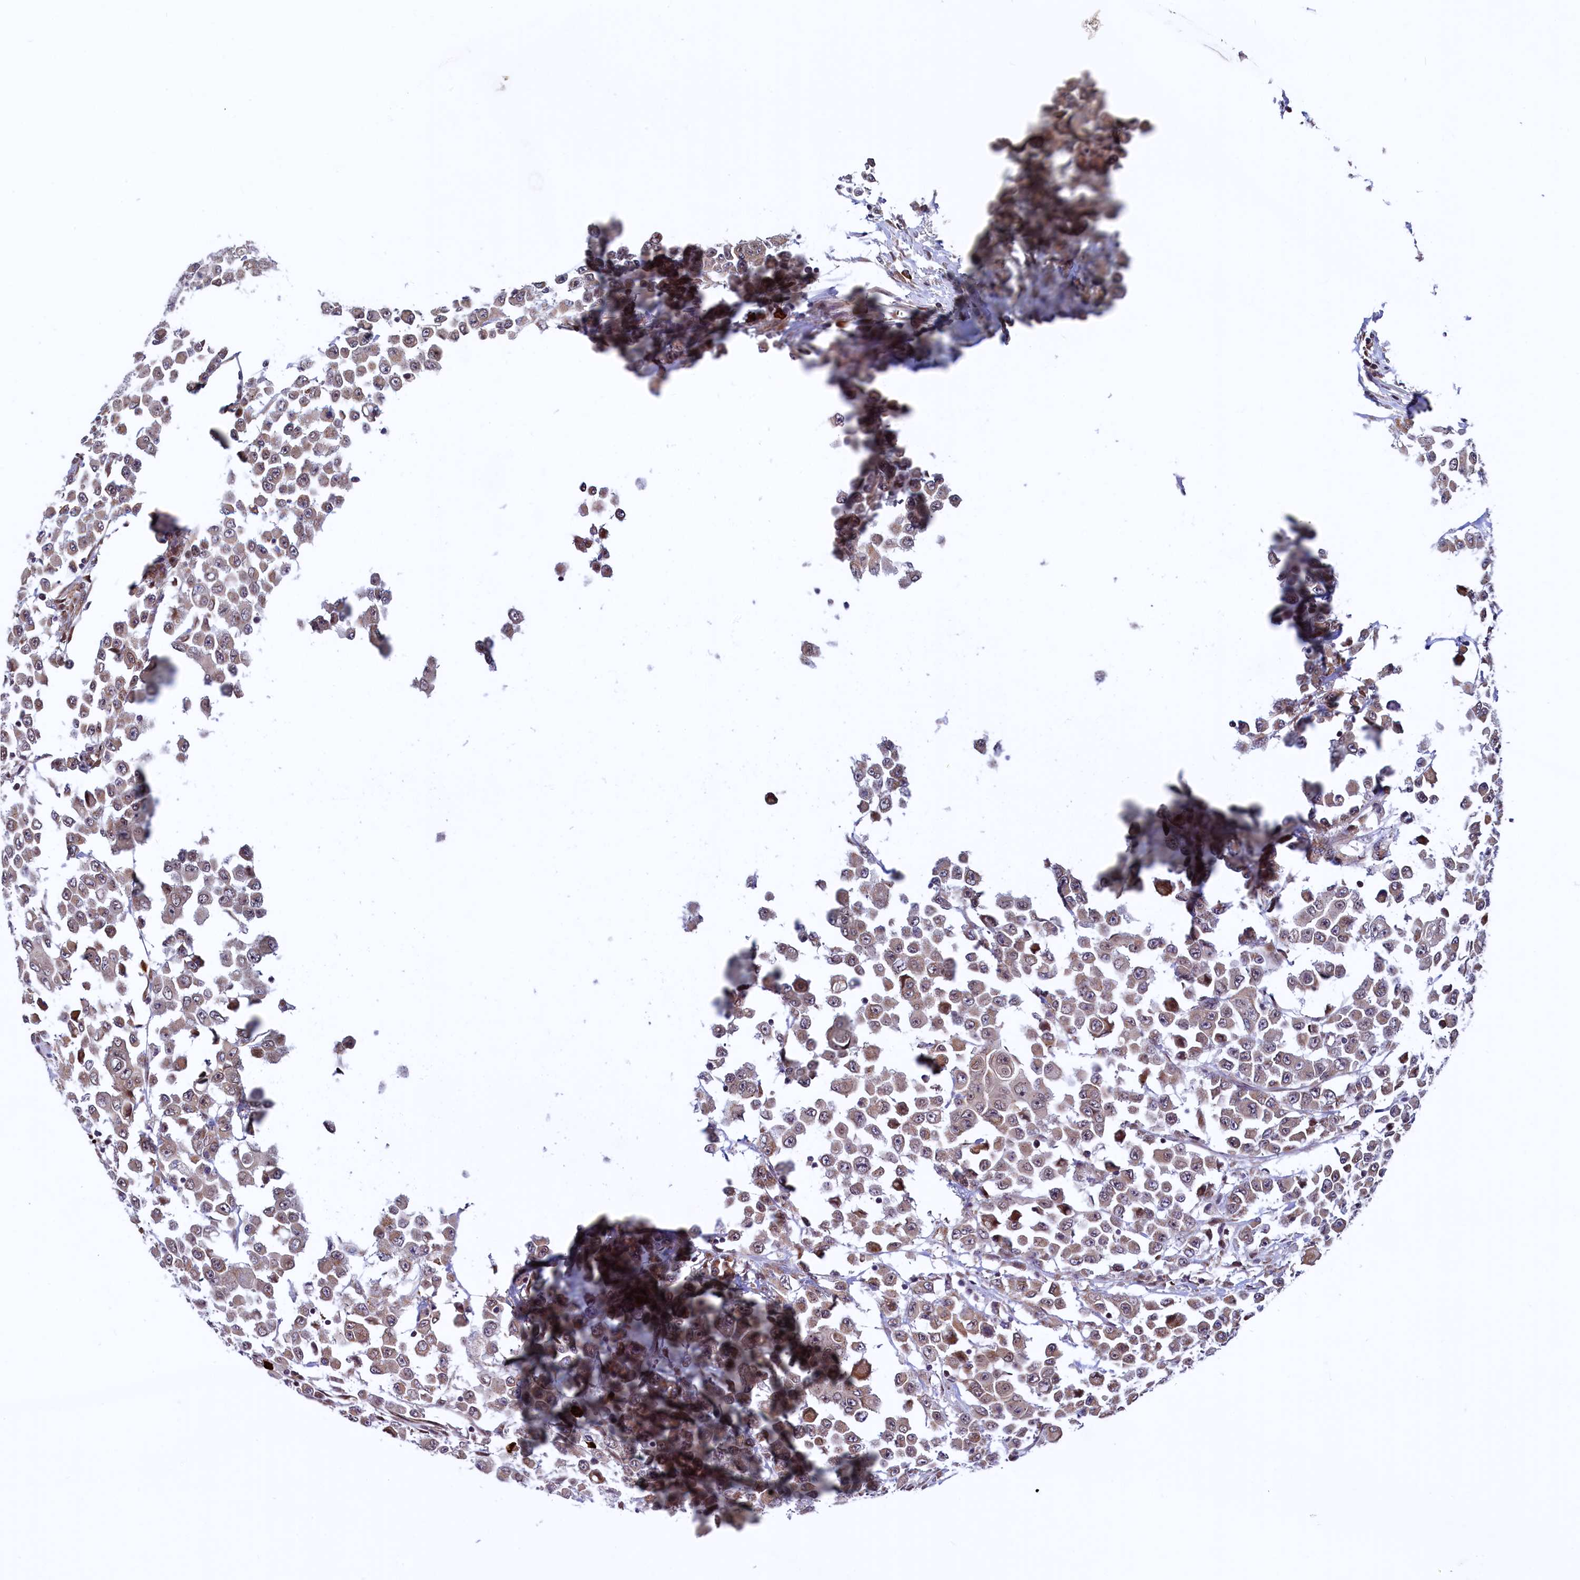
{"staining": {"intensity": "weak", "quantity": ">75%", "location": "cytoplasmic/membranous,nuclear"}, "tissue": "colorectal cancer", "cell_type": "Tumor cells", "image_type": "cancer", "snomed": [{"axis": "morphology", "description": "Adenocarcinoma, NOS"}, {"axis": "topography", "description": "Colon"}], "caption": "Human colorectal cancer (adenocarcinoma) stained with a protein marker shows weak staining in tumor cells.", "gene": "RBFA", "patient": {"sex": "male", "age": 51}}